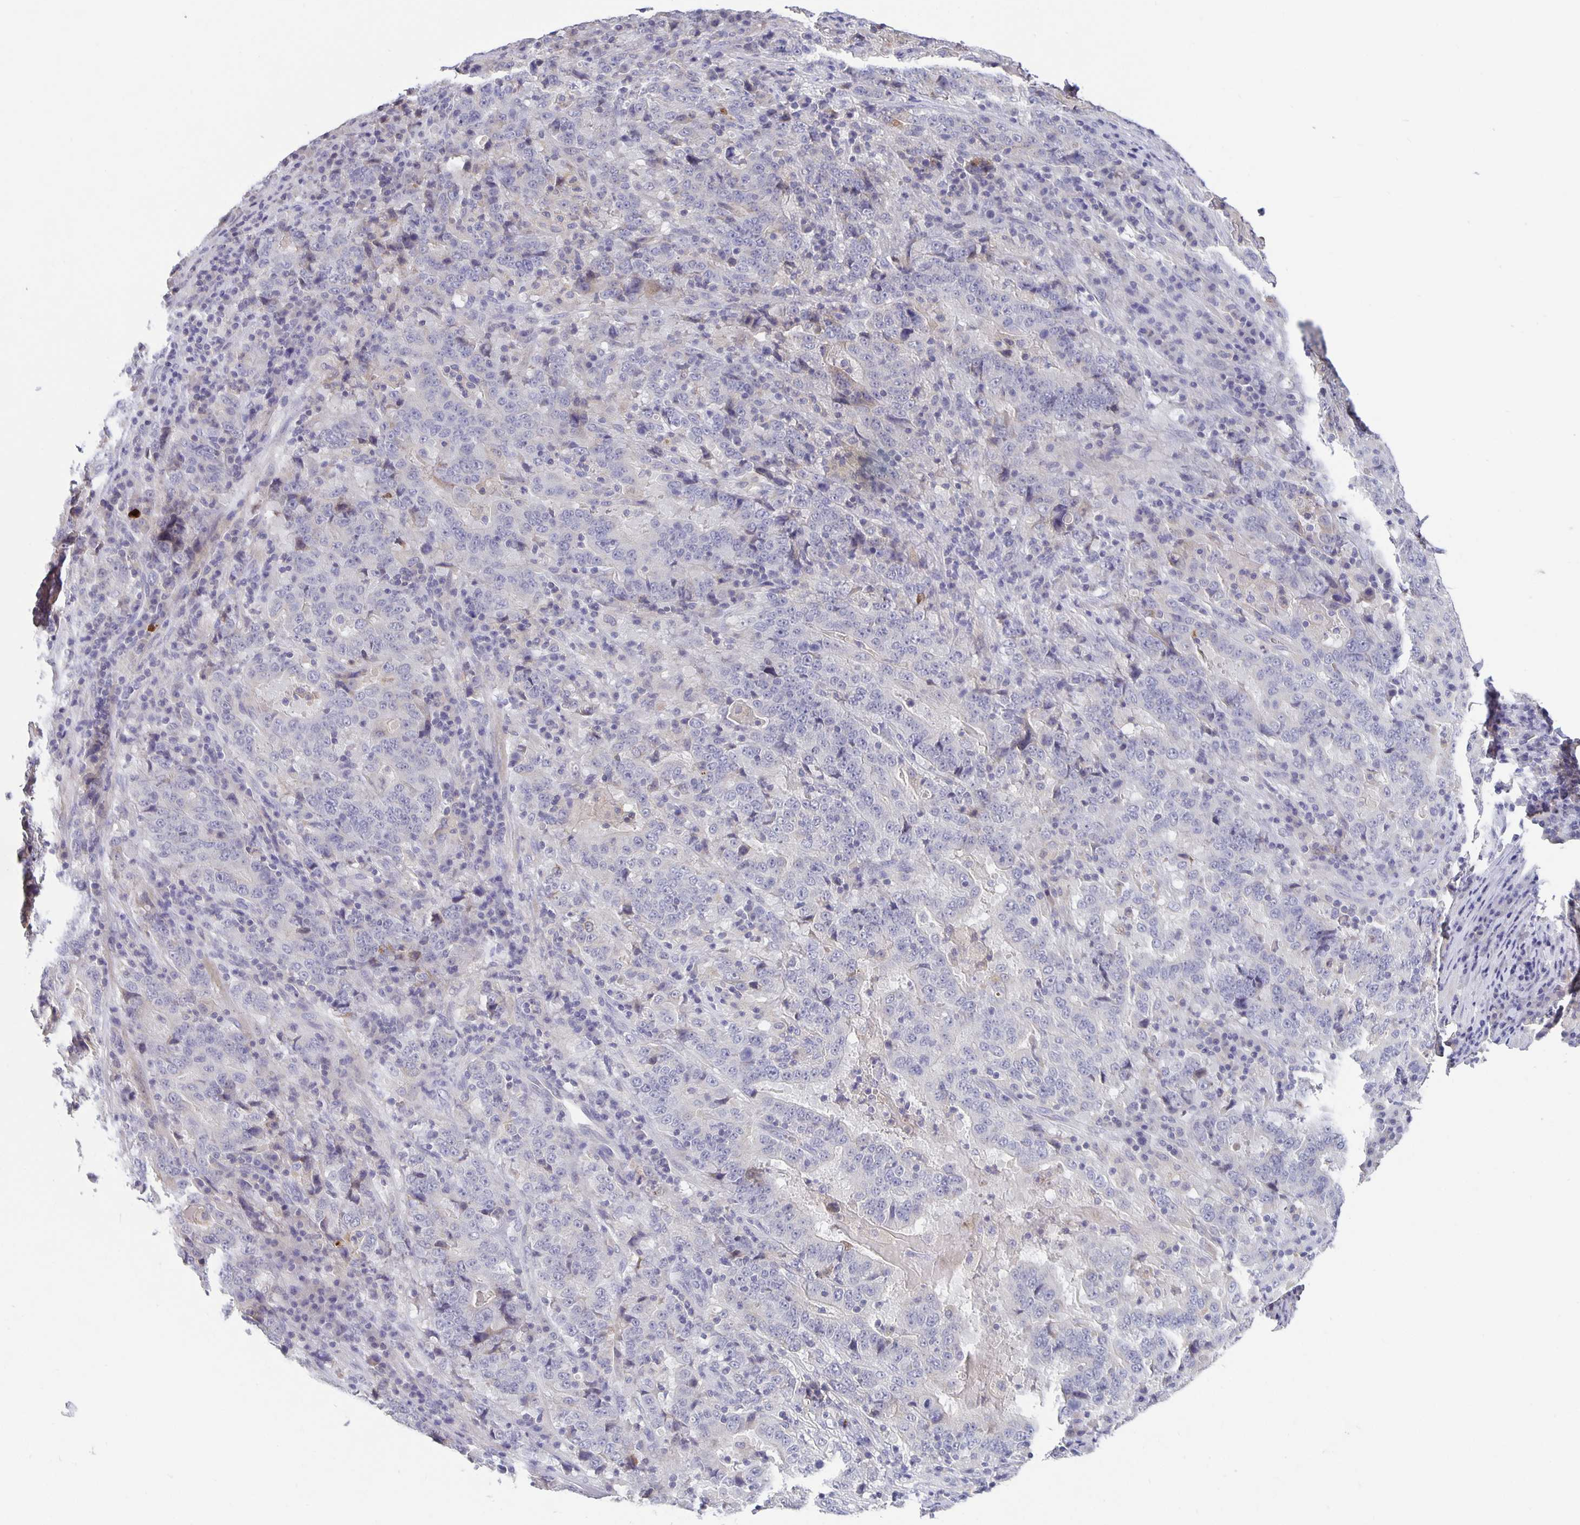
{"staining": {"intensity": "negative", "quantity": "none", "location": "none"}, "tissue": "stomach cancer", "cell_type": "Tumor cells", "image_type": "cancer", "snomed": [{"axis": "morphology", "description": "Normal tissue, NOS"}, {"axis": "morphology", "description": "Adenocarcinoma, NOS"}, {"axis": "topography", "description": "Stomach, upper"}, {"axis": "topography", "description": "Stomach"}], "caption": "A high-resolution photomicrograph shows immunohistochemistry staining of stomach cancer, which demonstrates no significant staining in tumor cells. Nuclei are stained in blue.", "gene": "GDF15", "patient": {"sex": "male", "age": 59}}